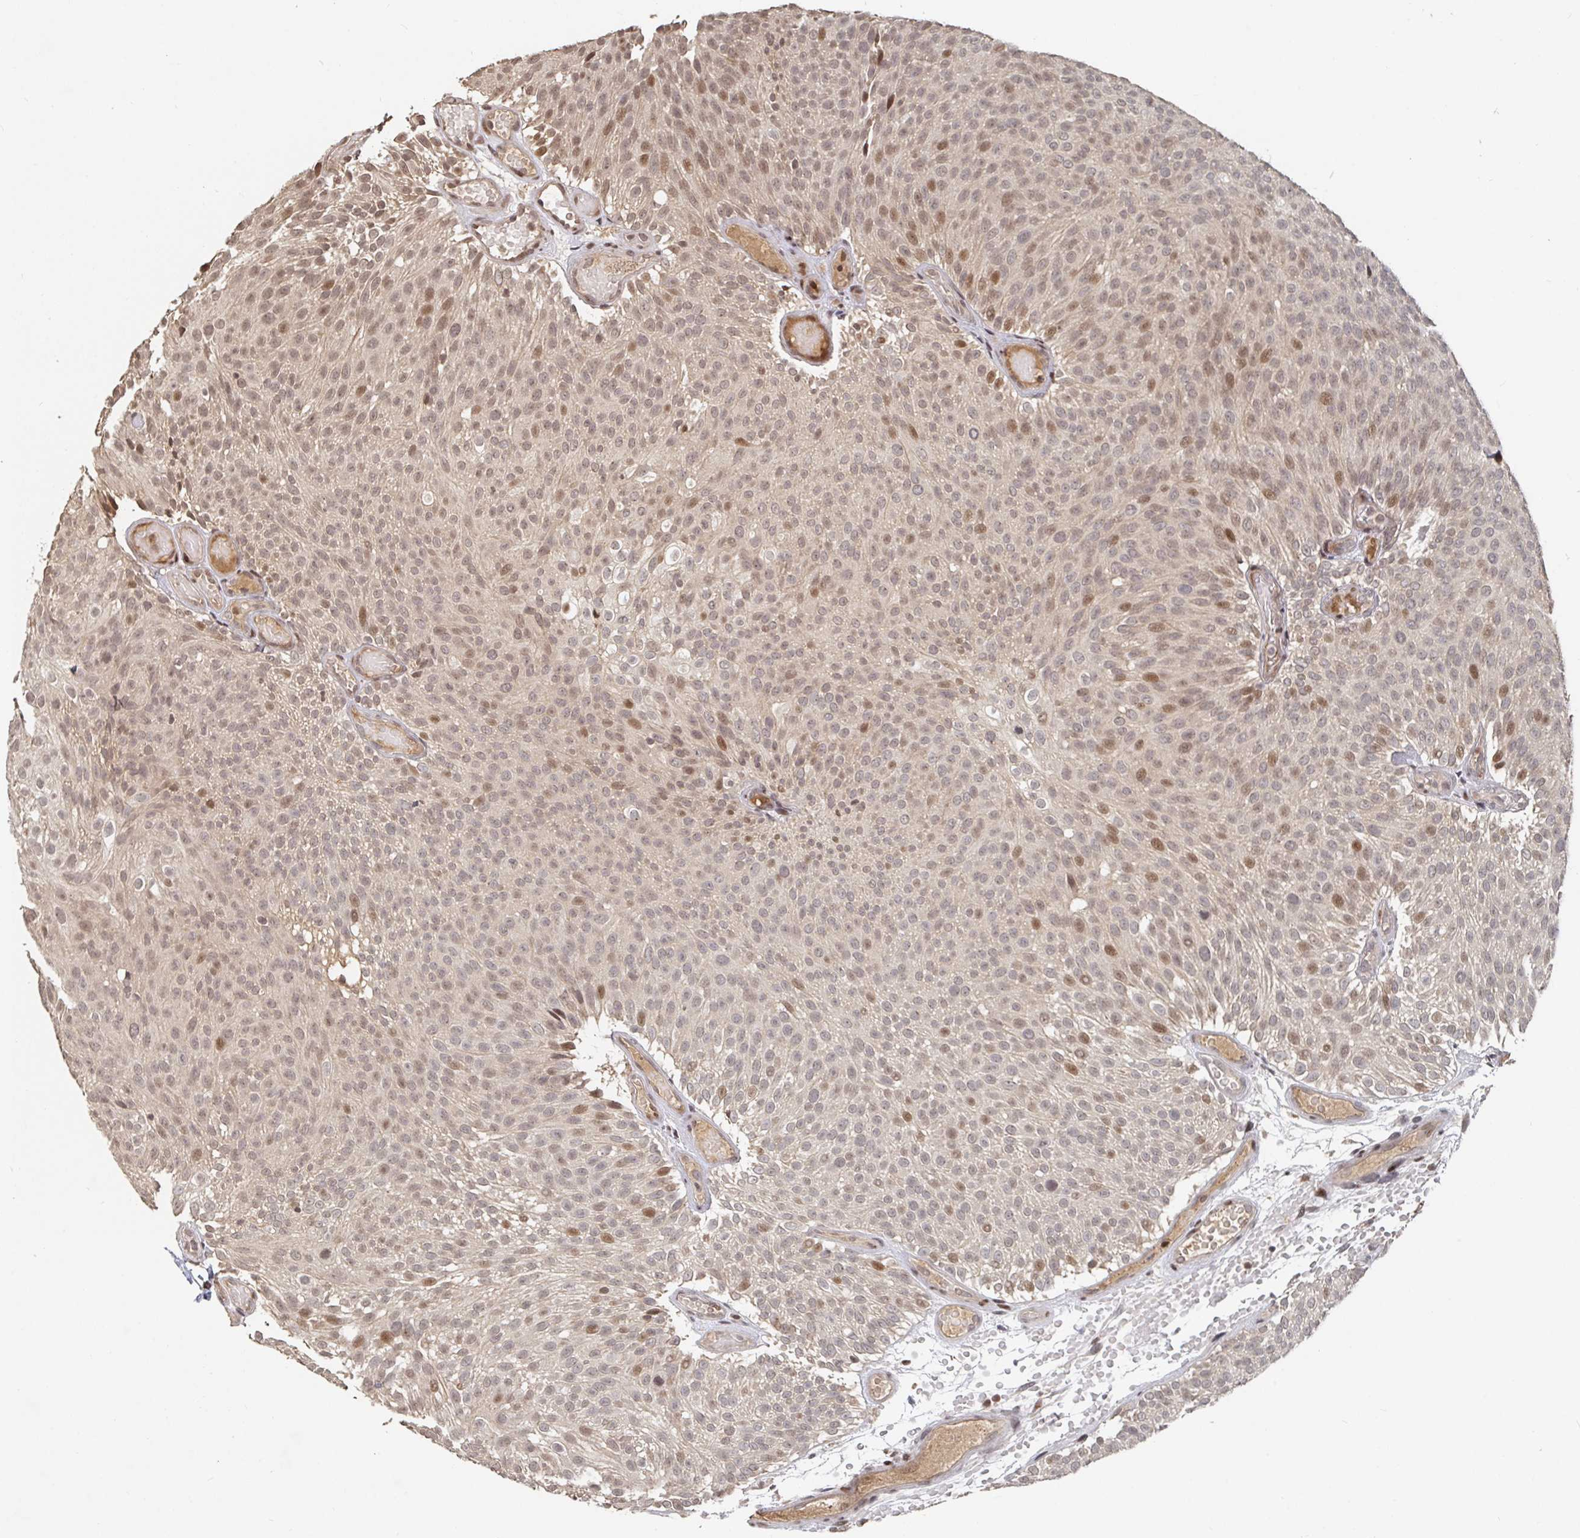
{"staining": {"intensity": "moderate", "quantity": "25%-75%", "location": "nuclear"}, "tissue": "urothelial cancer", "cell_type": "Tumor cells", "image_type": "cancer", "snomed": [{"axis": "morphology", "description": "Urothelial carcinoma, Low grade"}, {"axis": "topography", "description": "Urinary bladder"}], "caption": "About 25%-75% of tumor cells in human urothelial cancer show moderate nuclear protein positivity as visualized by brown immunohistochemical staining.", "gene": "ZDHHC12", "patient": {"sex": "male", "age": 78}}